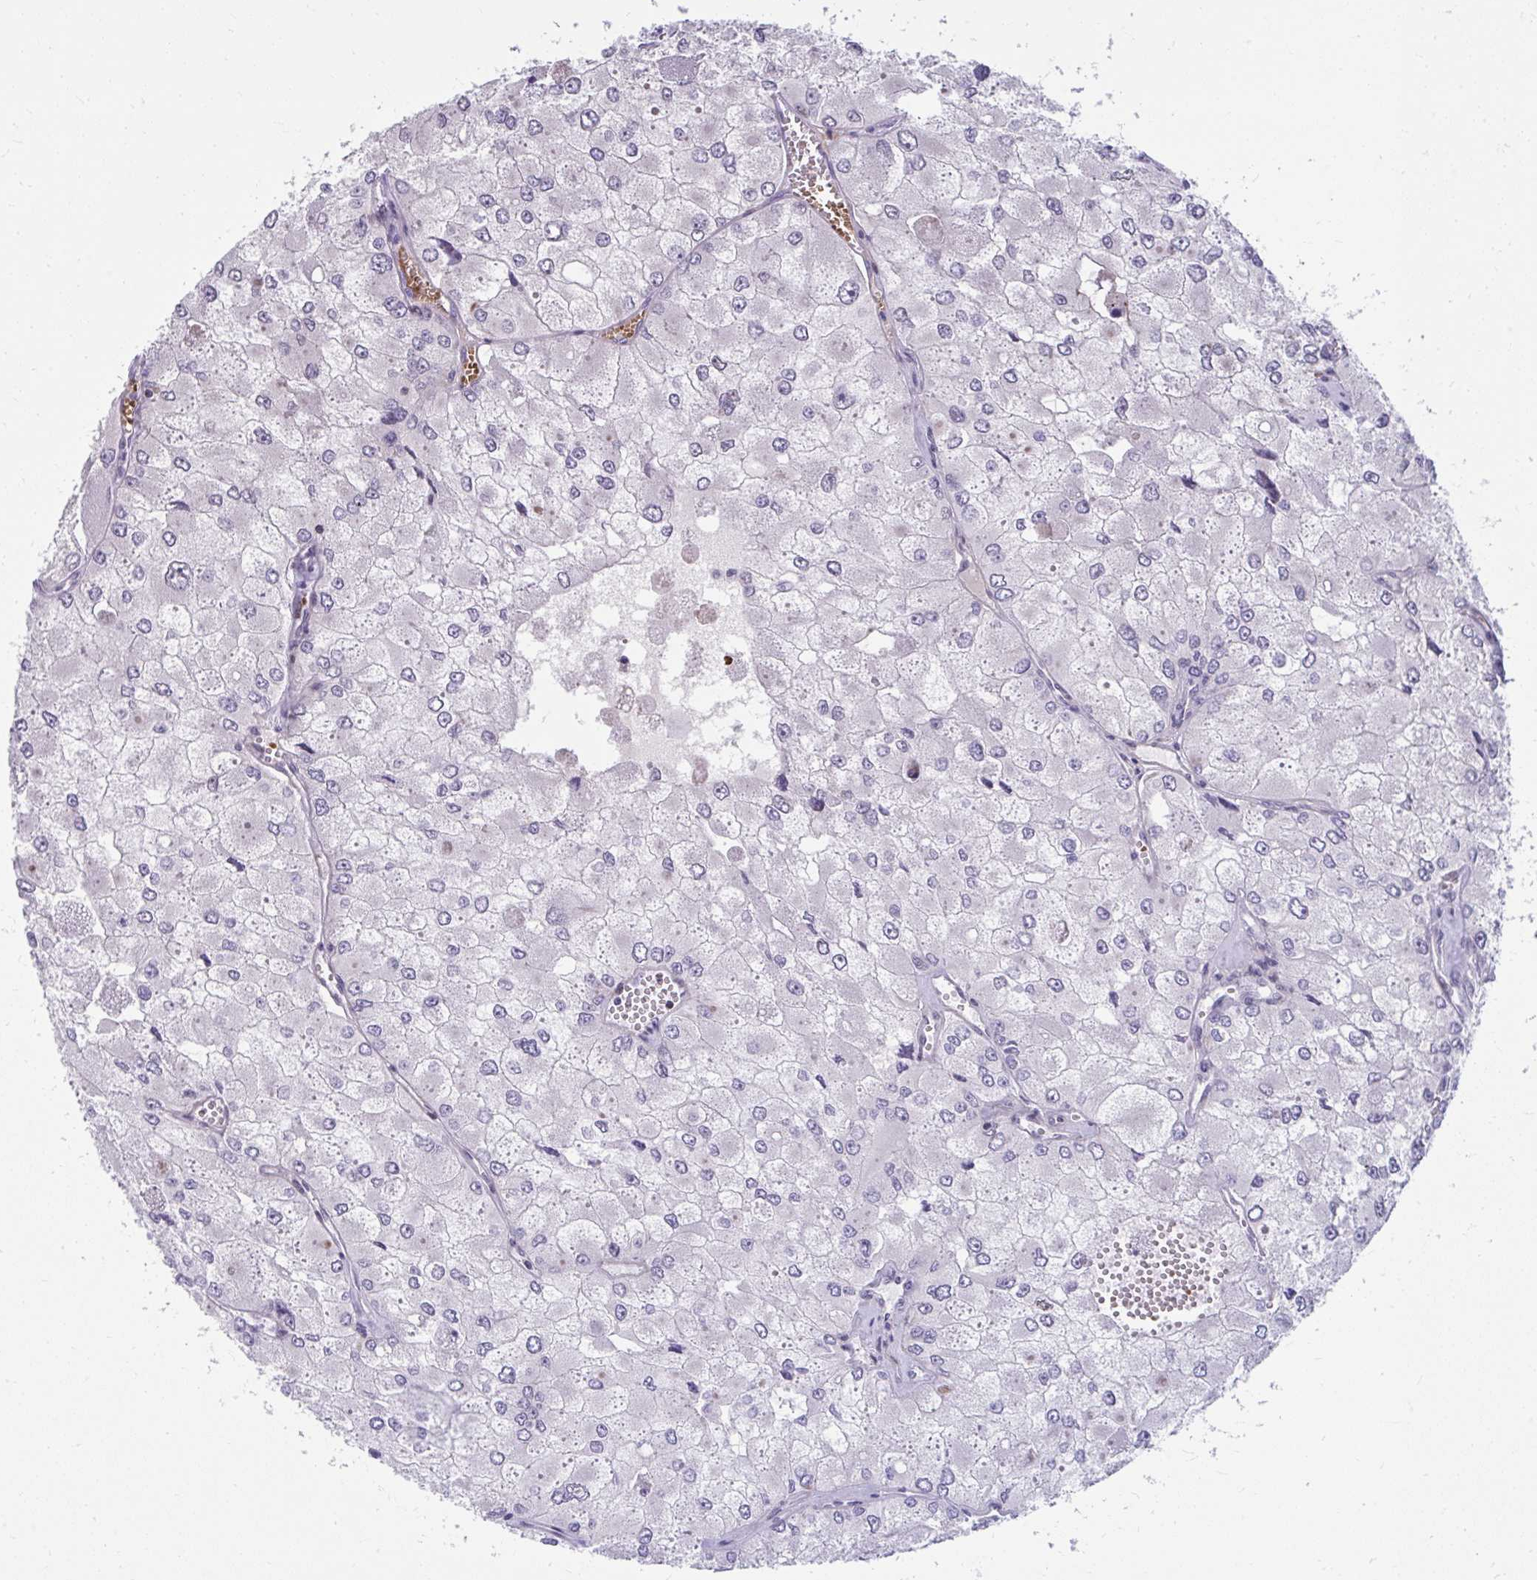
{"staining": {"intensity": "negative", "quantity": "none", "location": "none"}, "tissue": "renal cancer", "cell_type": "Tumor cells", "image_type": "cancer", "snomed": [{"axis": "morphology", "description": "Adenocarcinoma, NOS"}, {"axis": "topography", "description": "Kidney"}], "caption": "The histopathology image displays no significant positivity in tumor cells of renal adenocarcinoma. Brightfield microscopy of immunohistochemistry stained with DAB (3,3'-diaminobenzidine) (brown) and hematoxylin (blue), captured at high magnification.", "gene": "ISL1", "patient": {"sex": "female", "age": 70}}